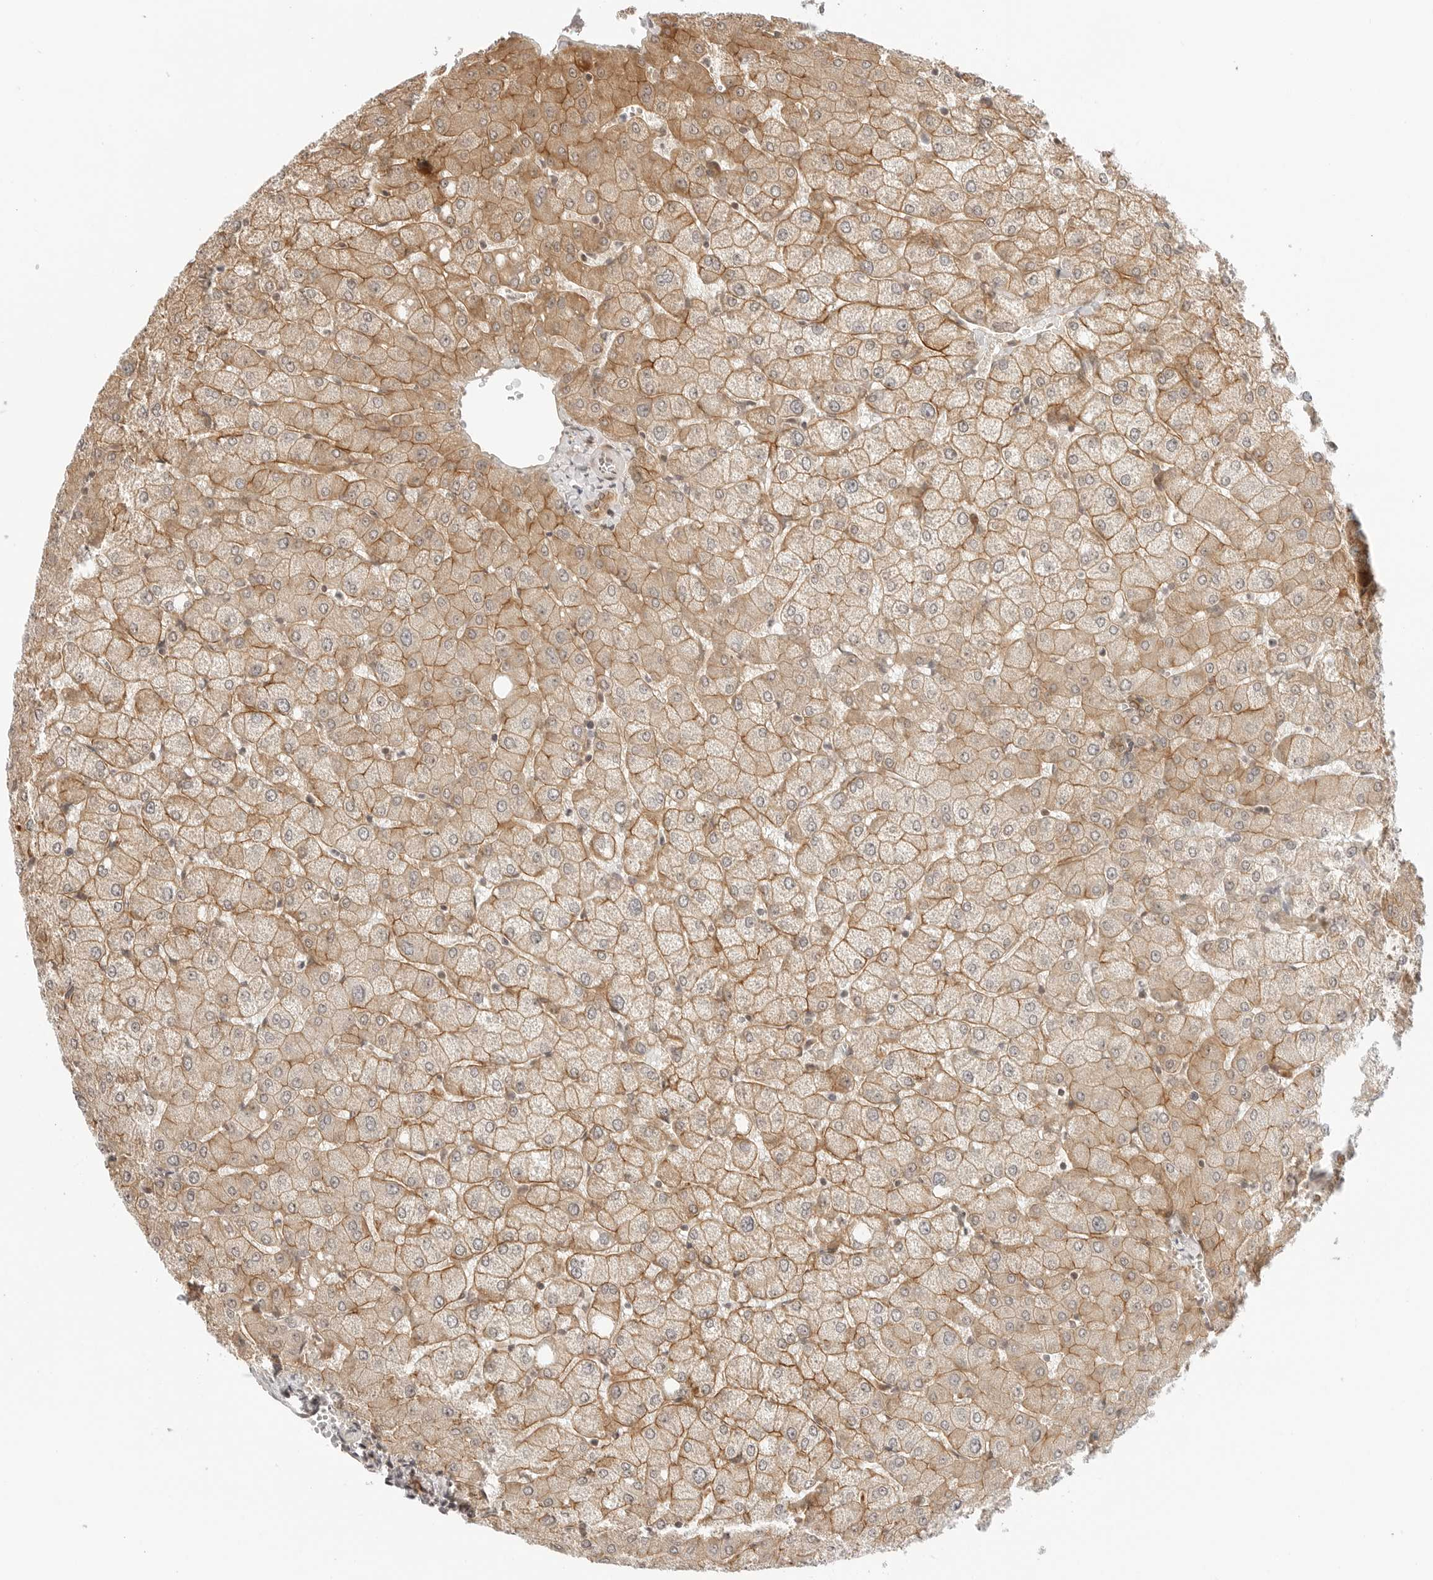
{"staining": {"intensity": "moderate", "quantity": ">75%", "location": "cytoplasmic/membranous"}, "tissue": "liver", "cell_type": "Cholangiocytes", "image_type": "normal", "snomed": [{"axis": "morphology", "description": "Normal tissue, NOS"}, {"axis": "topography", "description": "Liver"}], "caption": "Immunohistochemistry histopathology image of benign liver: human liver stained using immunohistochemistry demonstrates medium levels of moderate protein expression localized specifically in the cytoplasmic/membranous of cholangiocytes, appearing as a cytoplasmic/membranous brown color.", "gene": "GEM", "patient": {"sex": "female", "age": 54}}